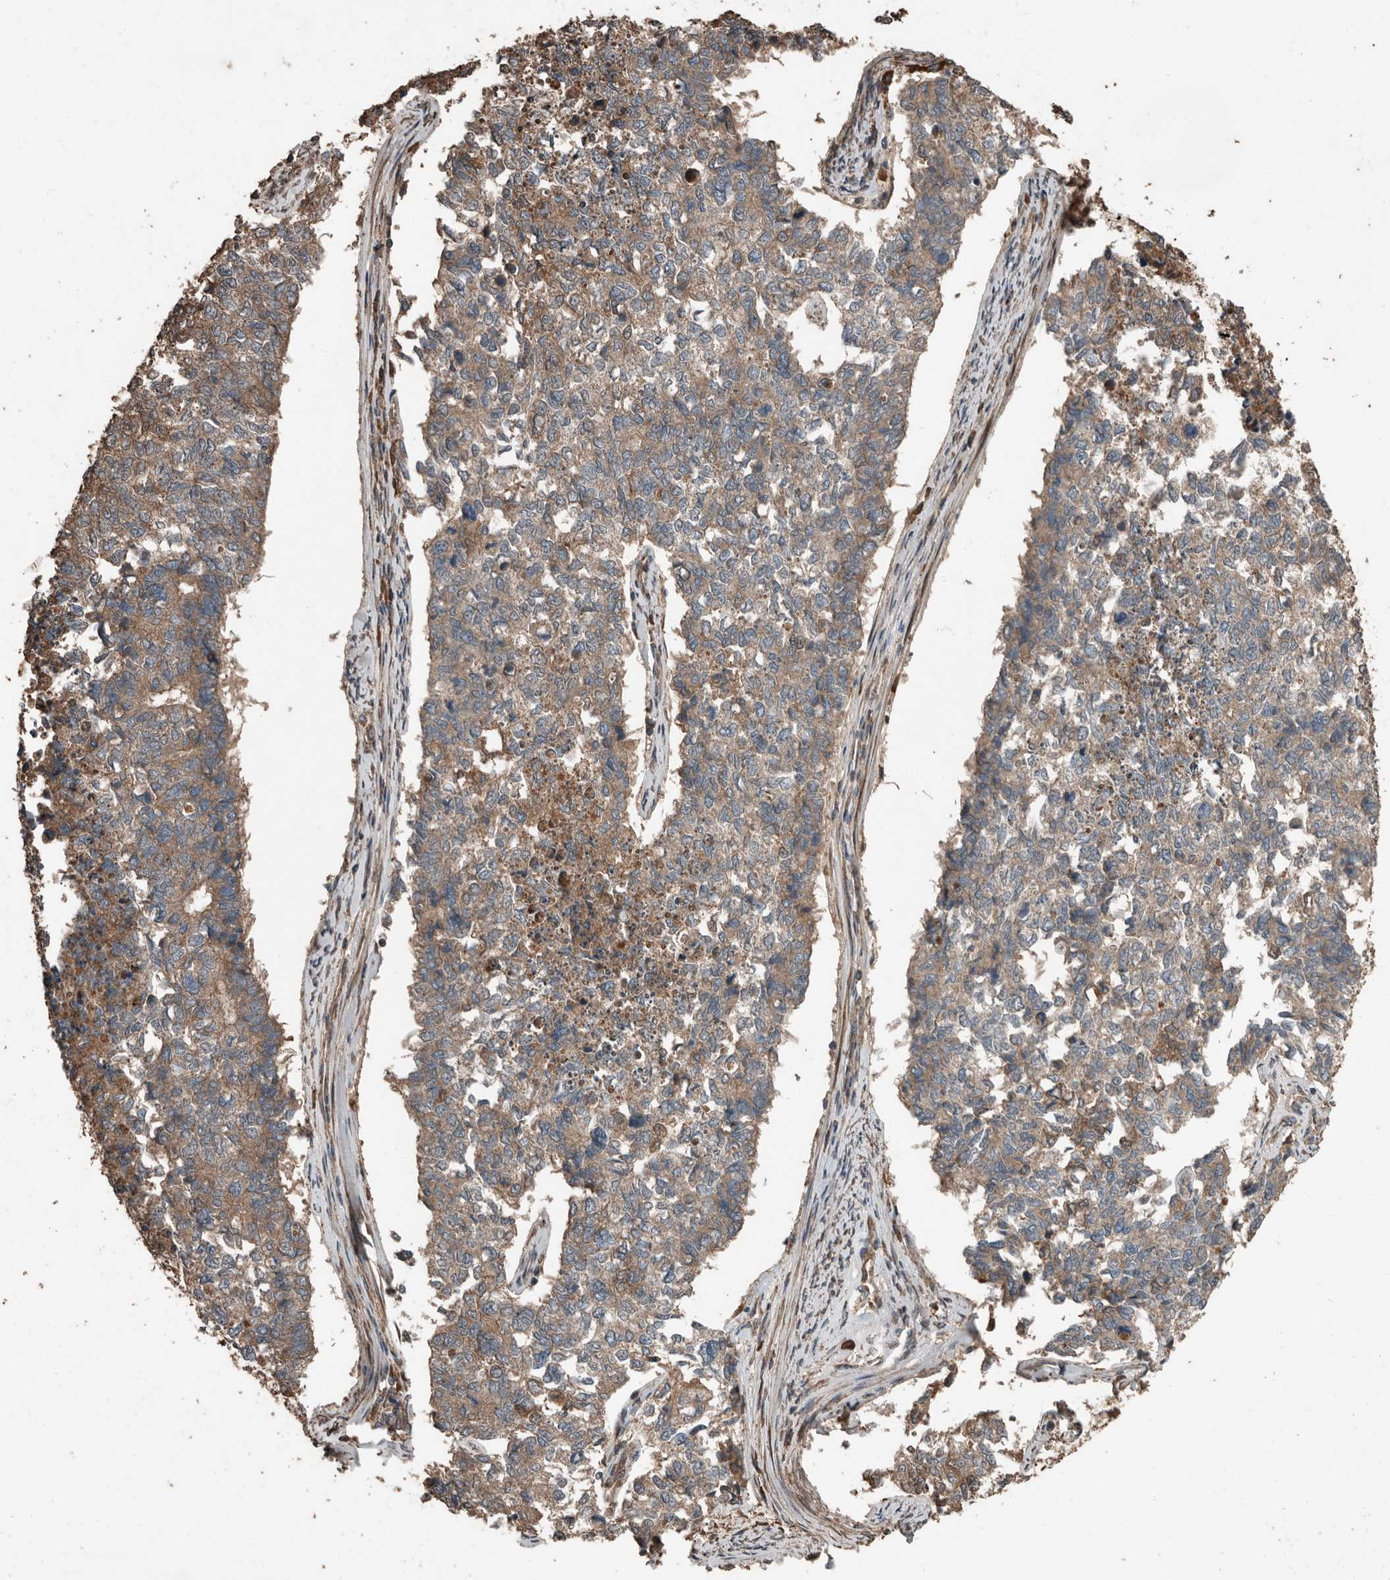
{"staining": {"intensity": "moderate", "quantity": ">75%", "location": "cytoplasmic/membranous"}, "tissue": "cervical cancer", "cell_type": "Tumor cells", "image_type": "cancer", "snomed": [{"axis": "morphology", "description": "Squamous cell carcinoma, NOS"}, {"axis": "topography", "description": "Cervix"}], "caption": "Cervical cancer (squamous cell carcinoma) tissue shows moderate cytoplasmic/membranous staining in about >75% of tumor cells, visualized by immunohistochemistry. (DAB IHC, brown staining for protein, blue staining for nuclei).", "gene": "RNF207", "patient": {"sex": "female", "age": 63}}